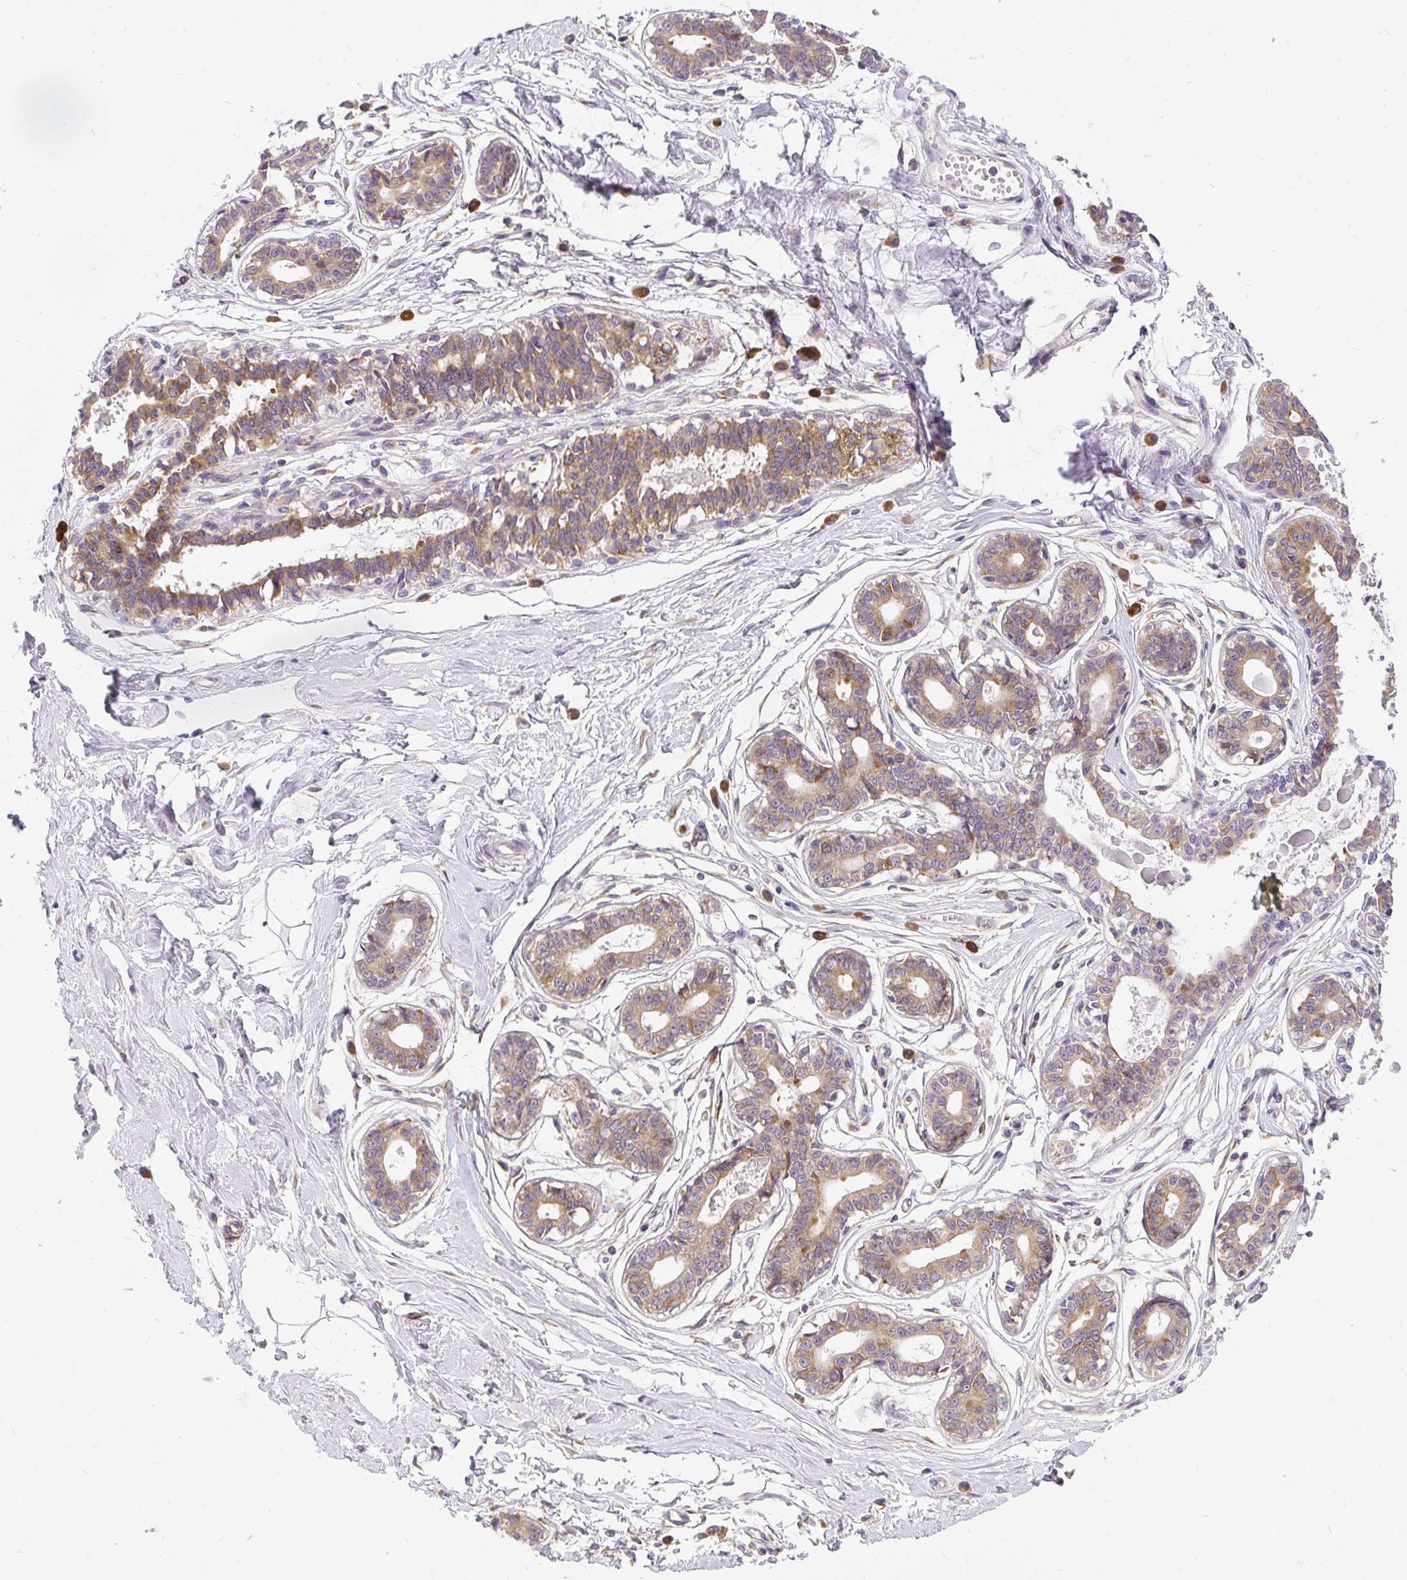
{"staining": {"intensity": "negative", "quantity": "none", "location": "none"}, "tissue": "breast", "cell_type": "Adipocytes", "image_type": "normal", "snomed": [{"axis": "morphology", "description": "Normal tissue, NOS"}, {"axis": "topography", "description": "Breast"}], "caption": "High magnification brightfield microscopy of benign breast stained with DAB (brown) and counterstained with hematoxylin (blue): adipocytes show no significant expression. (Brightfield microscopy of DAB (3,3'-diaminobenzidine) immunohistochemistry at high magnification).", "gene": "CYP20A1", "patient": {"sex": "female", "age": 45}}